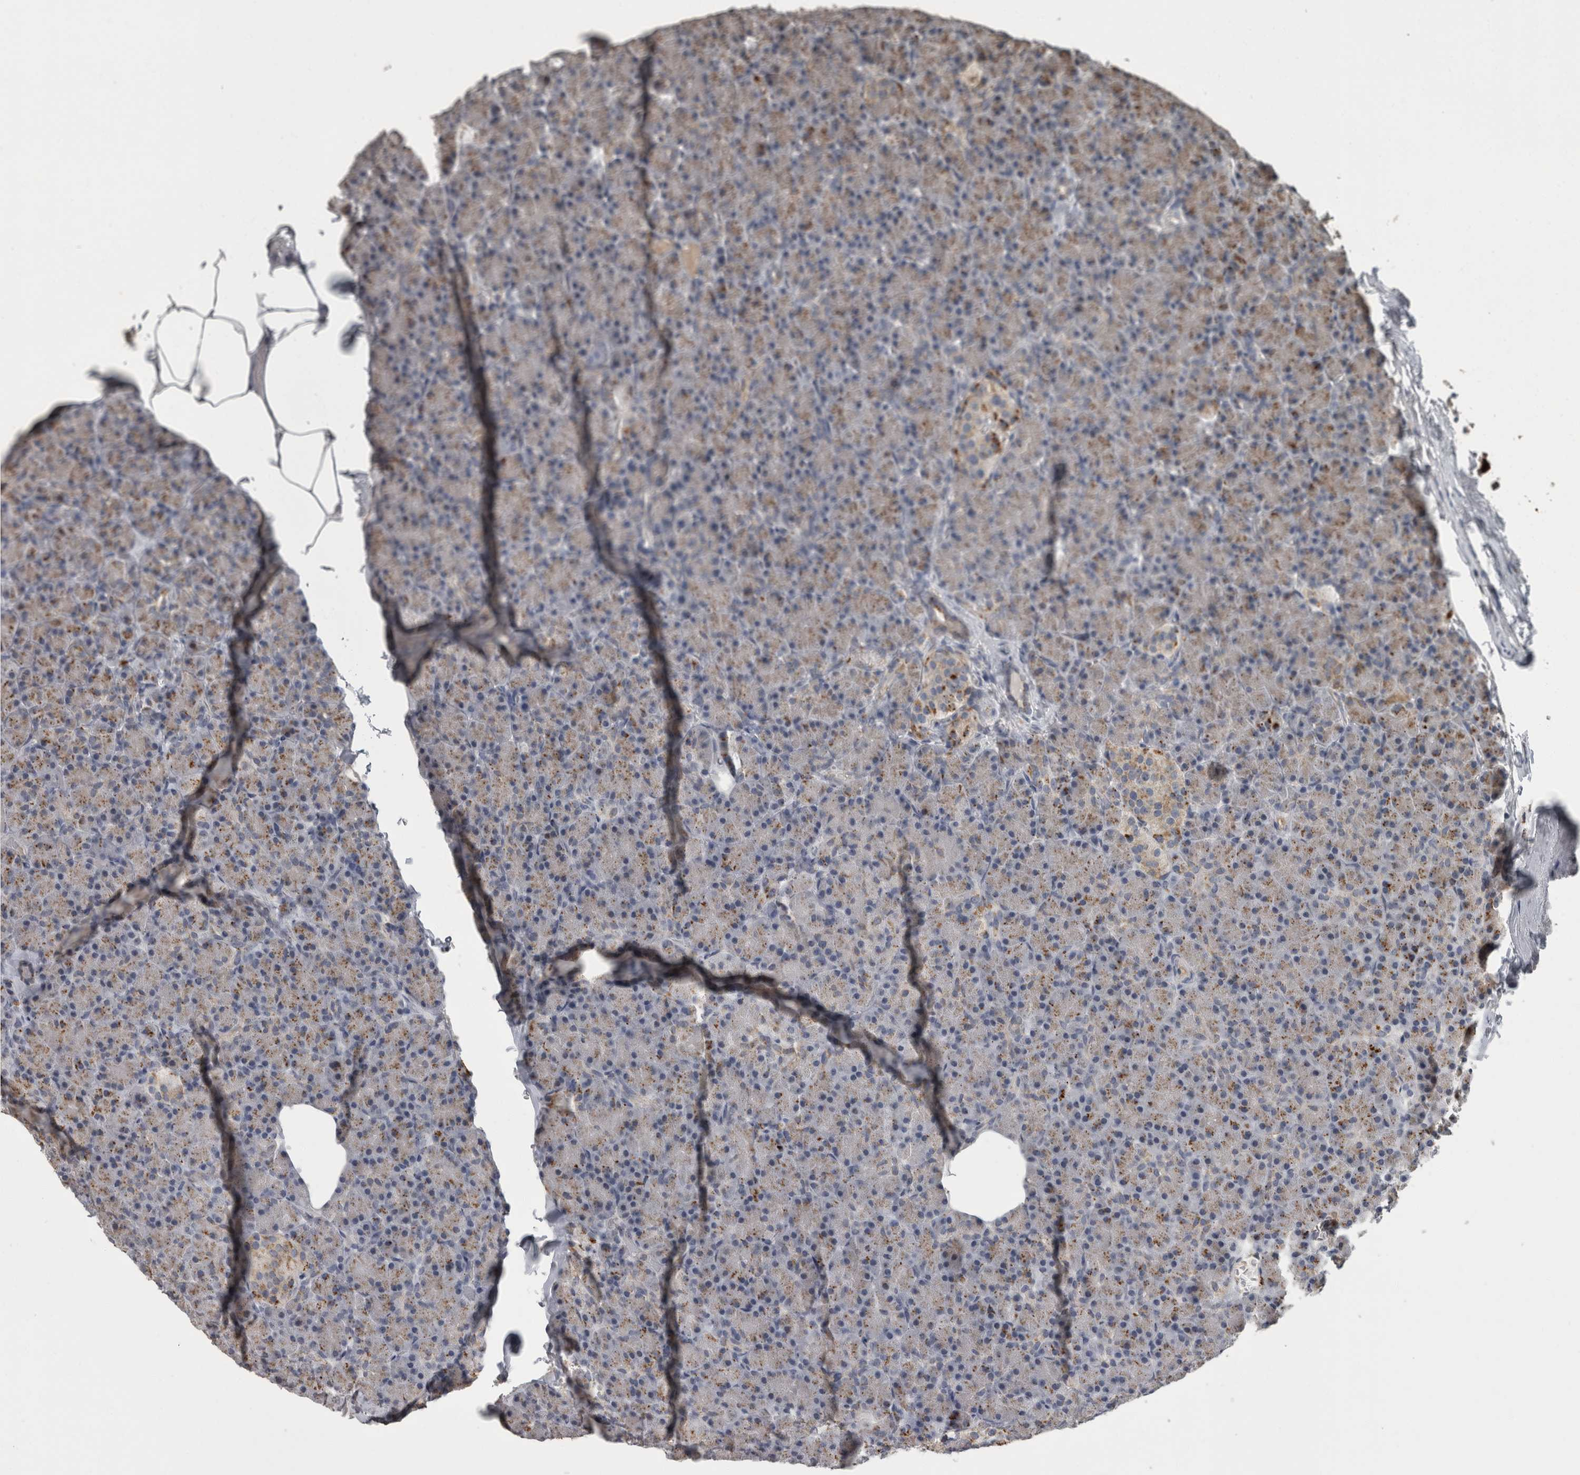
{"staining": {"intensity": "moderate", "quantity": "25%-75%", "location": "cytoplasmic/membranous"}, "tissue": "pancreas", "cell_type": "Exocrine glandular cells", "image_type": "normal", "snomed": [{"axis": "morphology", "description": "Normal tissue, NOS"}, {"axis": "topography", "description": "Pancreas"}], "caption": "Immunohistochemistry (IHC) staining of unremarkable pancreas, which demonstrates medium levels of moderate cytoplasmic/membranous positivity in about 25%-75% of exocrine glandular cells indicating moderate cytoplasmic/membranous protein positivity. The staining was performed using DAB (3,3'-diaminobenzidine) (brown) for protein detection and nuclei were counterstained in hematoxylin (blue).", "gene": "NAAA", "patient": {"sex": "female", "age": 43}}